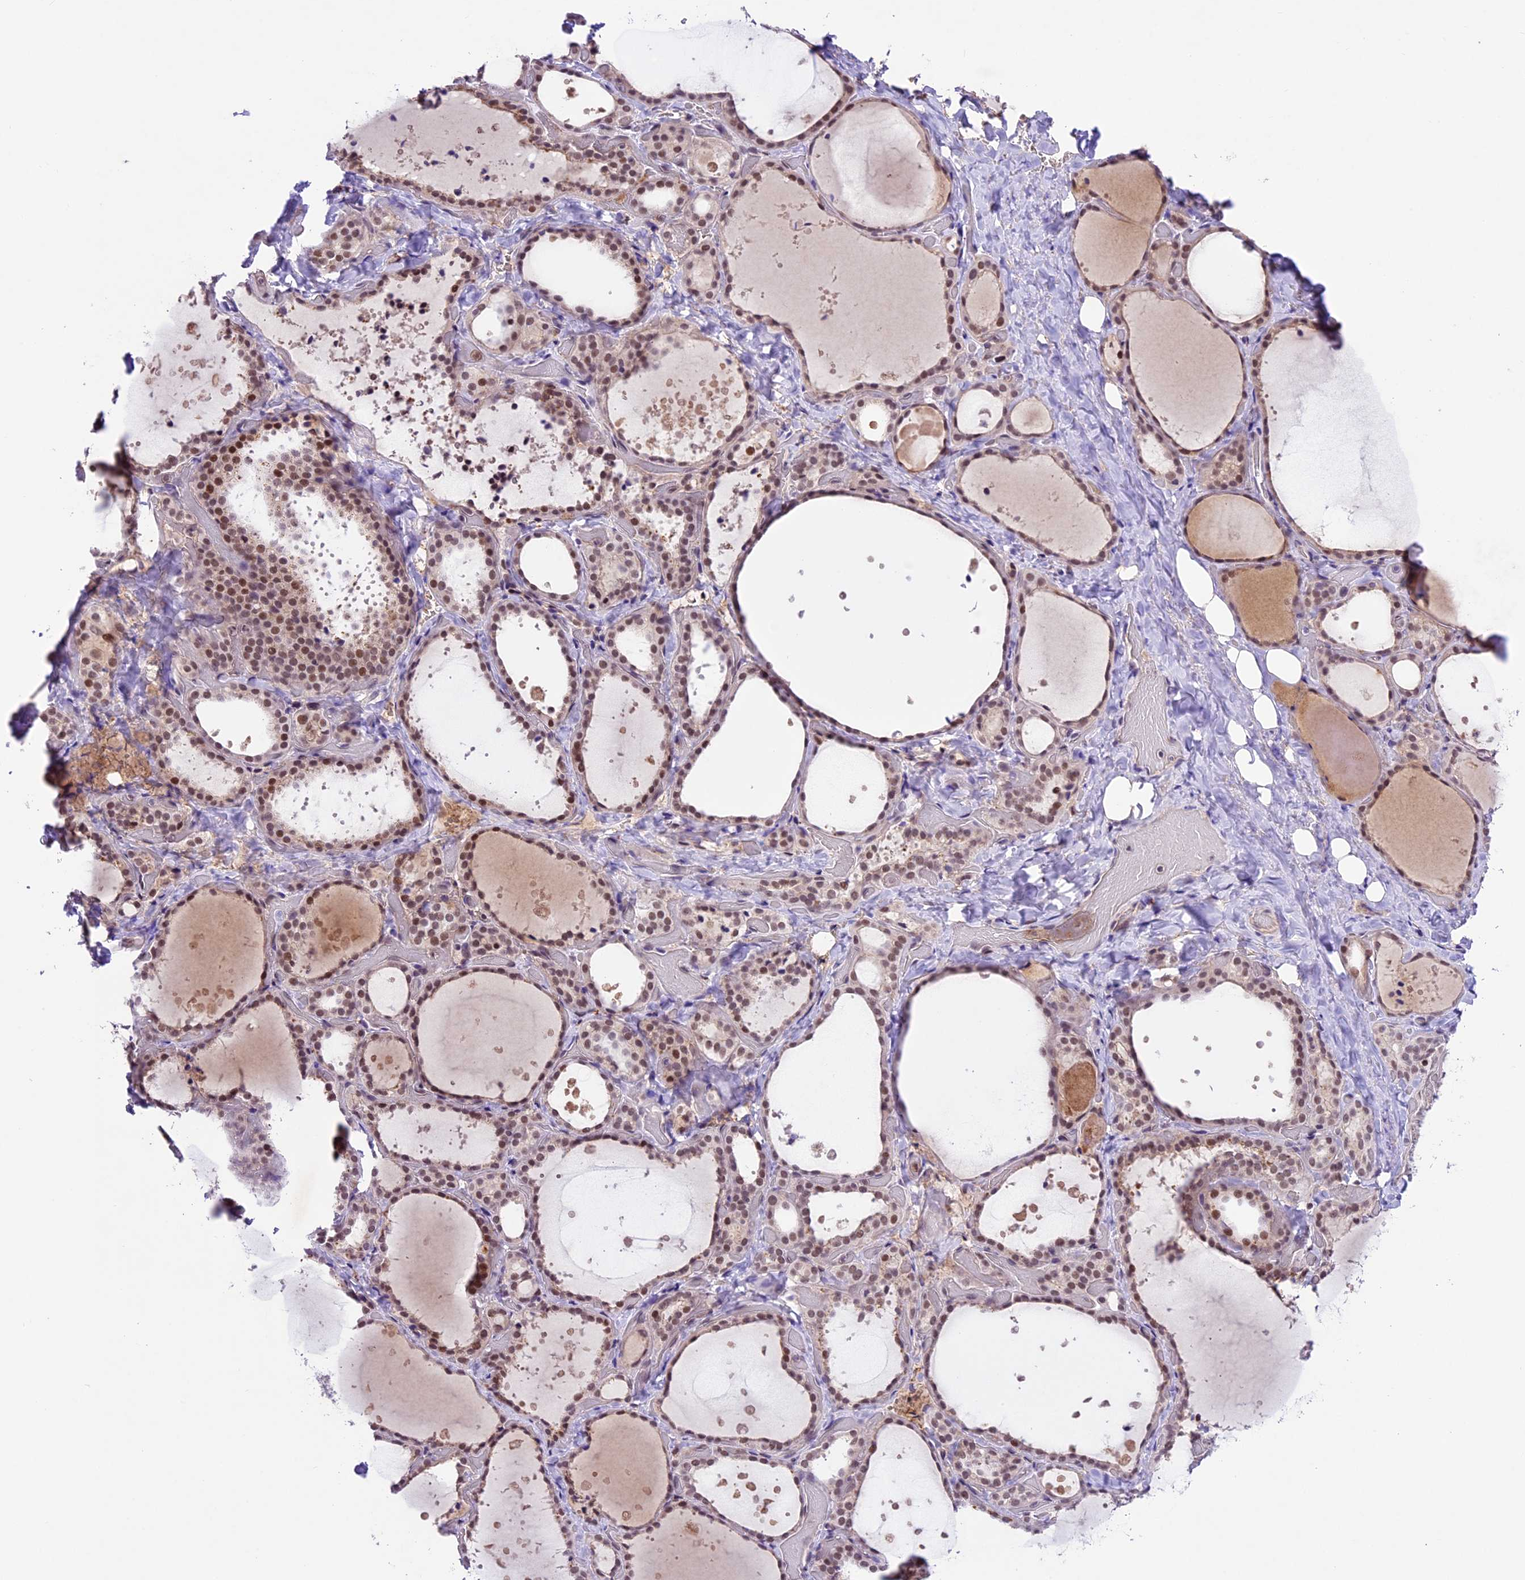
{"staining": {"intensity": "moderate", "quantity": "25%-75%", "location": "nuclear"}, "tissue": "thyroid gland", "cell_type": "Glandular cells", "image_type": "normal", "snomed": [{"axis": "morphology", "description": "Normal tissue, NOS"}, {"axis": "topography", "description": "Thyroid gland"}], "caption": "A photomicrograph of thyroid gland stained for a protein exhibits moderate nuclear brown staining in glandular cells. Using DAB (3,3'-diaminobenzidine) (brown) and hematoxylin (blue) stains, captured at high magnification using brightfield microscopy.", "gene": "SHKBP1", "patient": {"sex": "female", "age": 44}}